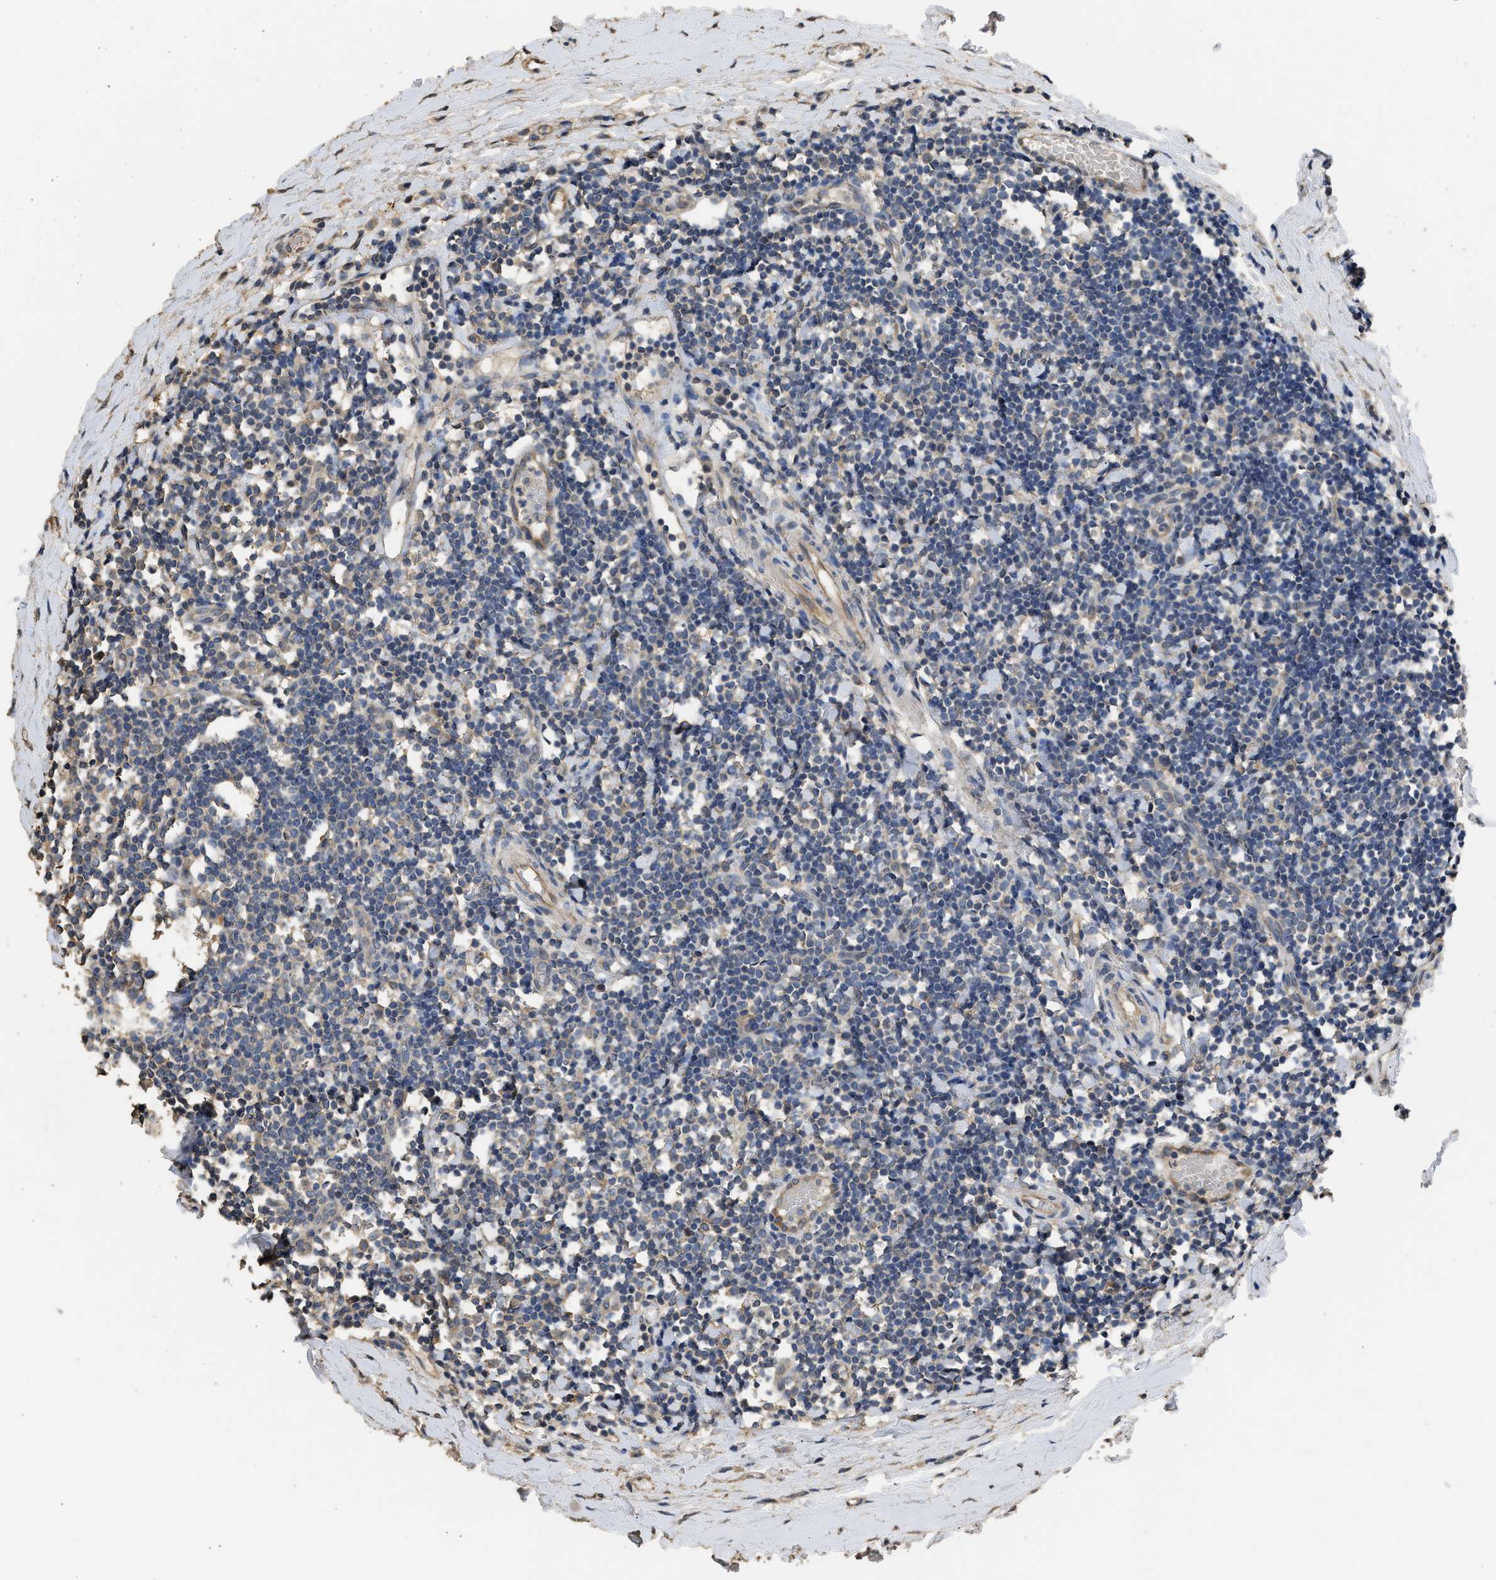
{"staining": {"intensity": "negative", "quantity": "none", "location": "none"}, "tissue": "tonsil", "cell_type": "Germinal center cells", "image_type": "normal", "snomed": [{"axis": "morphology", "description": "Normal tissue, NOS"}, {"axis": "topography", "description": "Tonsil"}], "caption": "Human tonsil stained for a protein using immunohistochemistry displays no expression in germinal center cells.", "gene": "SPINT2", "patient": {"sex": "female", "age": 19}}